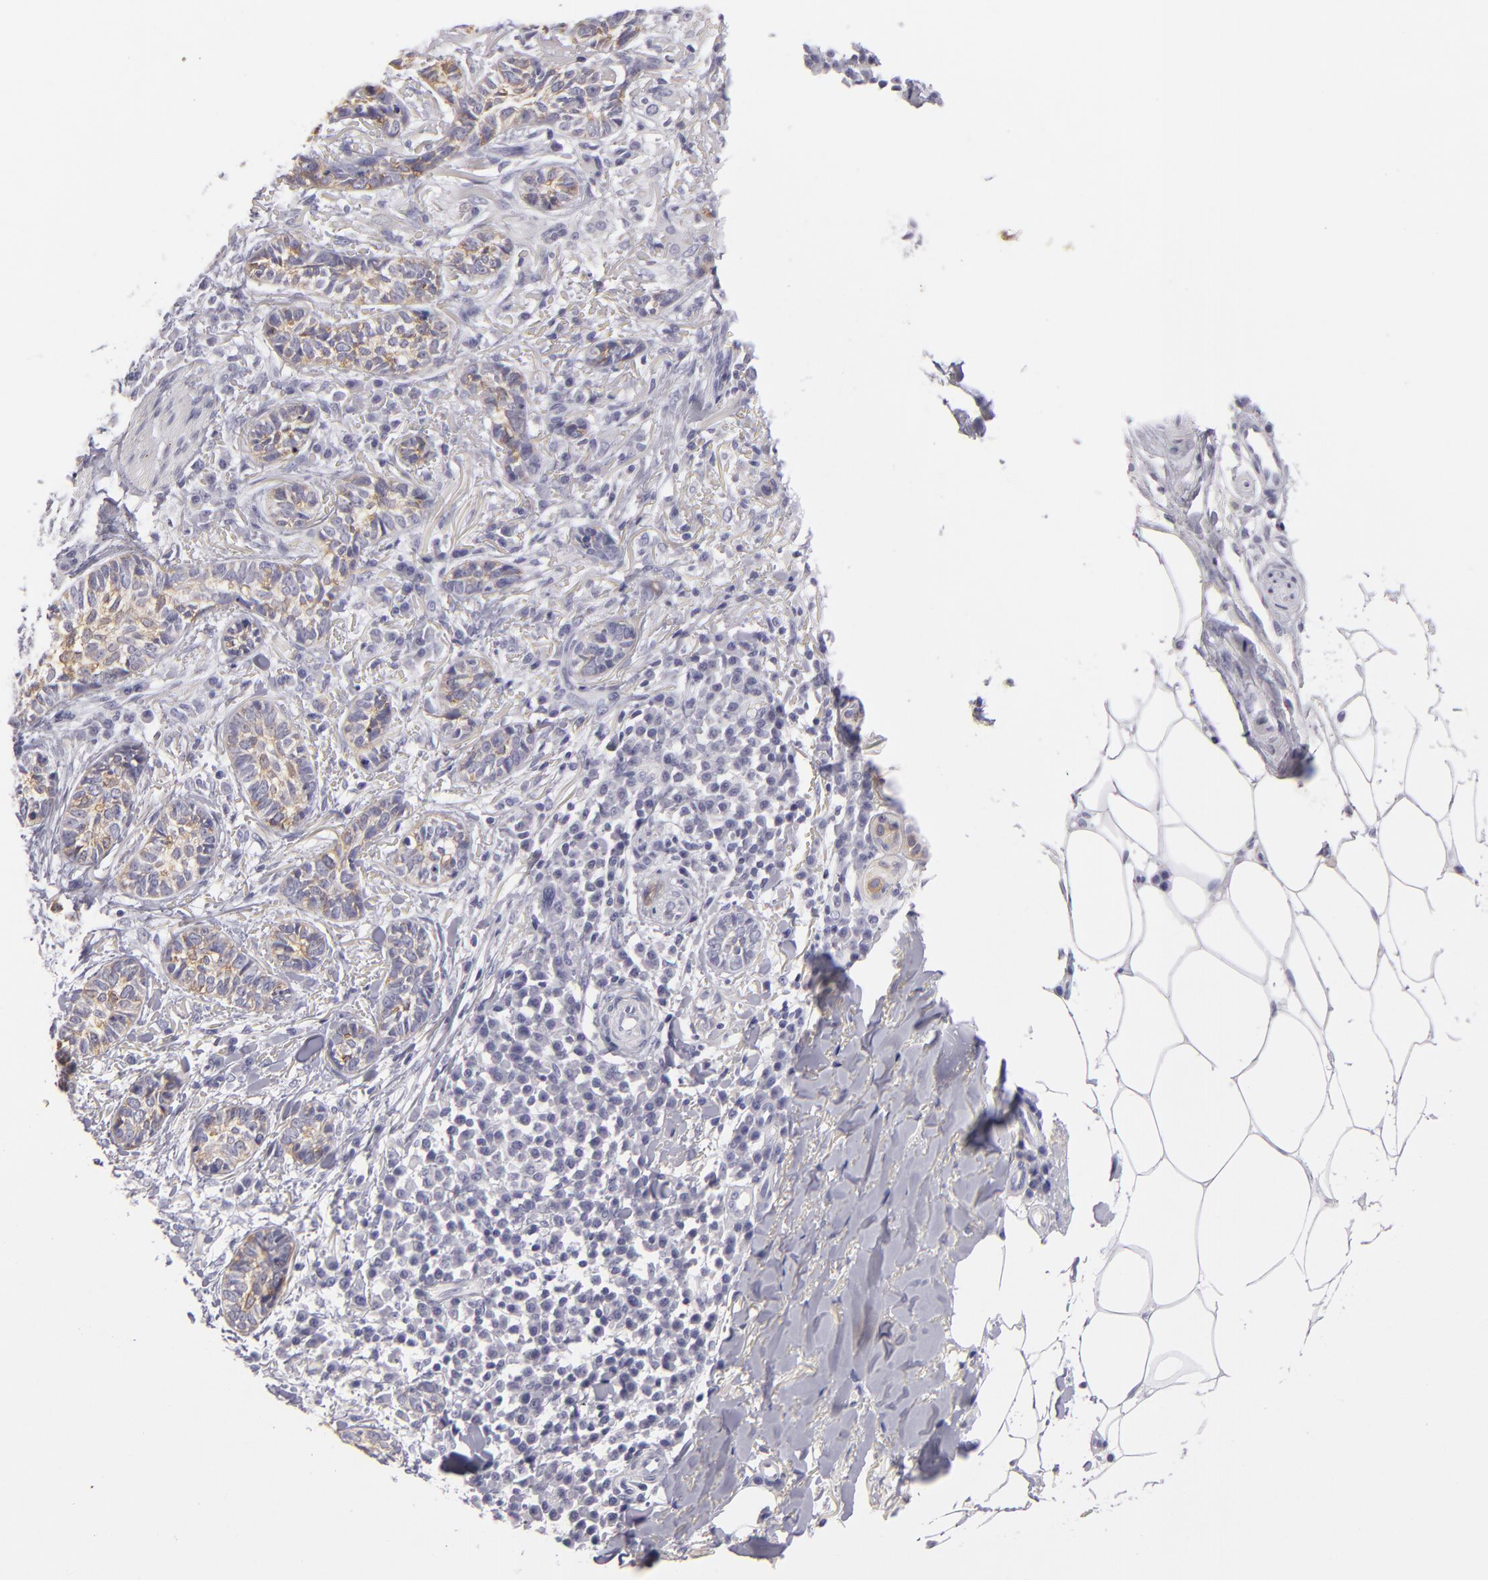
{"staining": {"intensity": "weak", "quantity": "25%-75%", "location": "cytoplasmic/membranous"}, "tissue": "skin cancer", "cell_type": "Tumor cells", "image_type": "cancer", "snomed": [{"axis": "morphology", "description": "Basal cell carcinoma"}, {"axis": "topography", "description": "Skin"}], "caption": "Protein positivity by immunohistochemistry reveals weak cytoplasmic/membranous positivity in about 25%-75% of tumor cells in skin cancer (basal cell carcinoma). (DAB (3,3'-diaminobenzidine) IHC with brightfield microscopy, high magnification).", "gene": "TNNC1", "patient": {"sex": "female", "age": 89}}